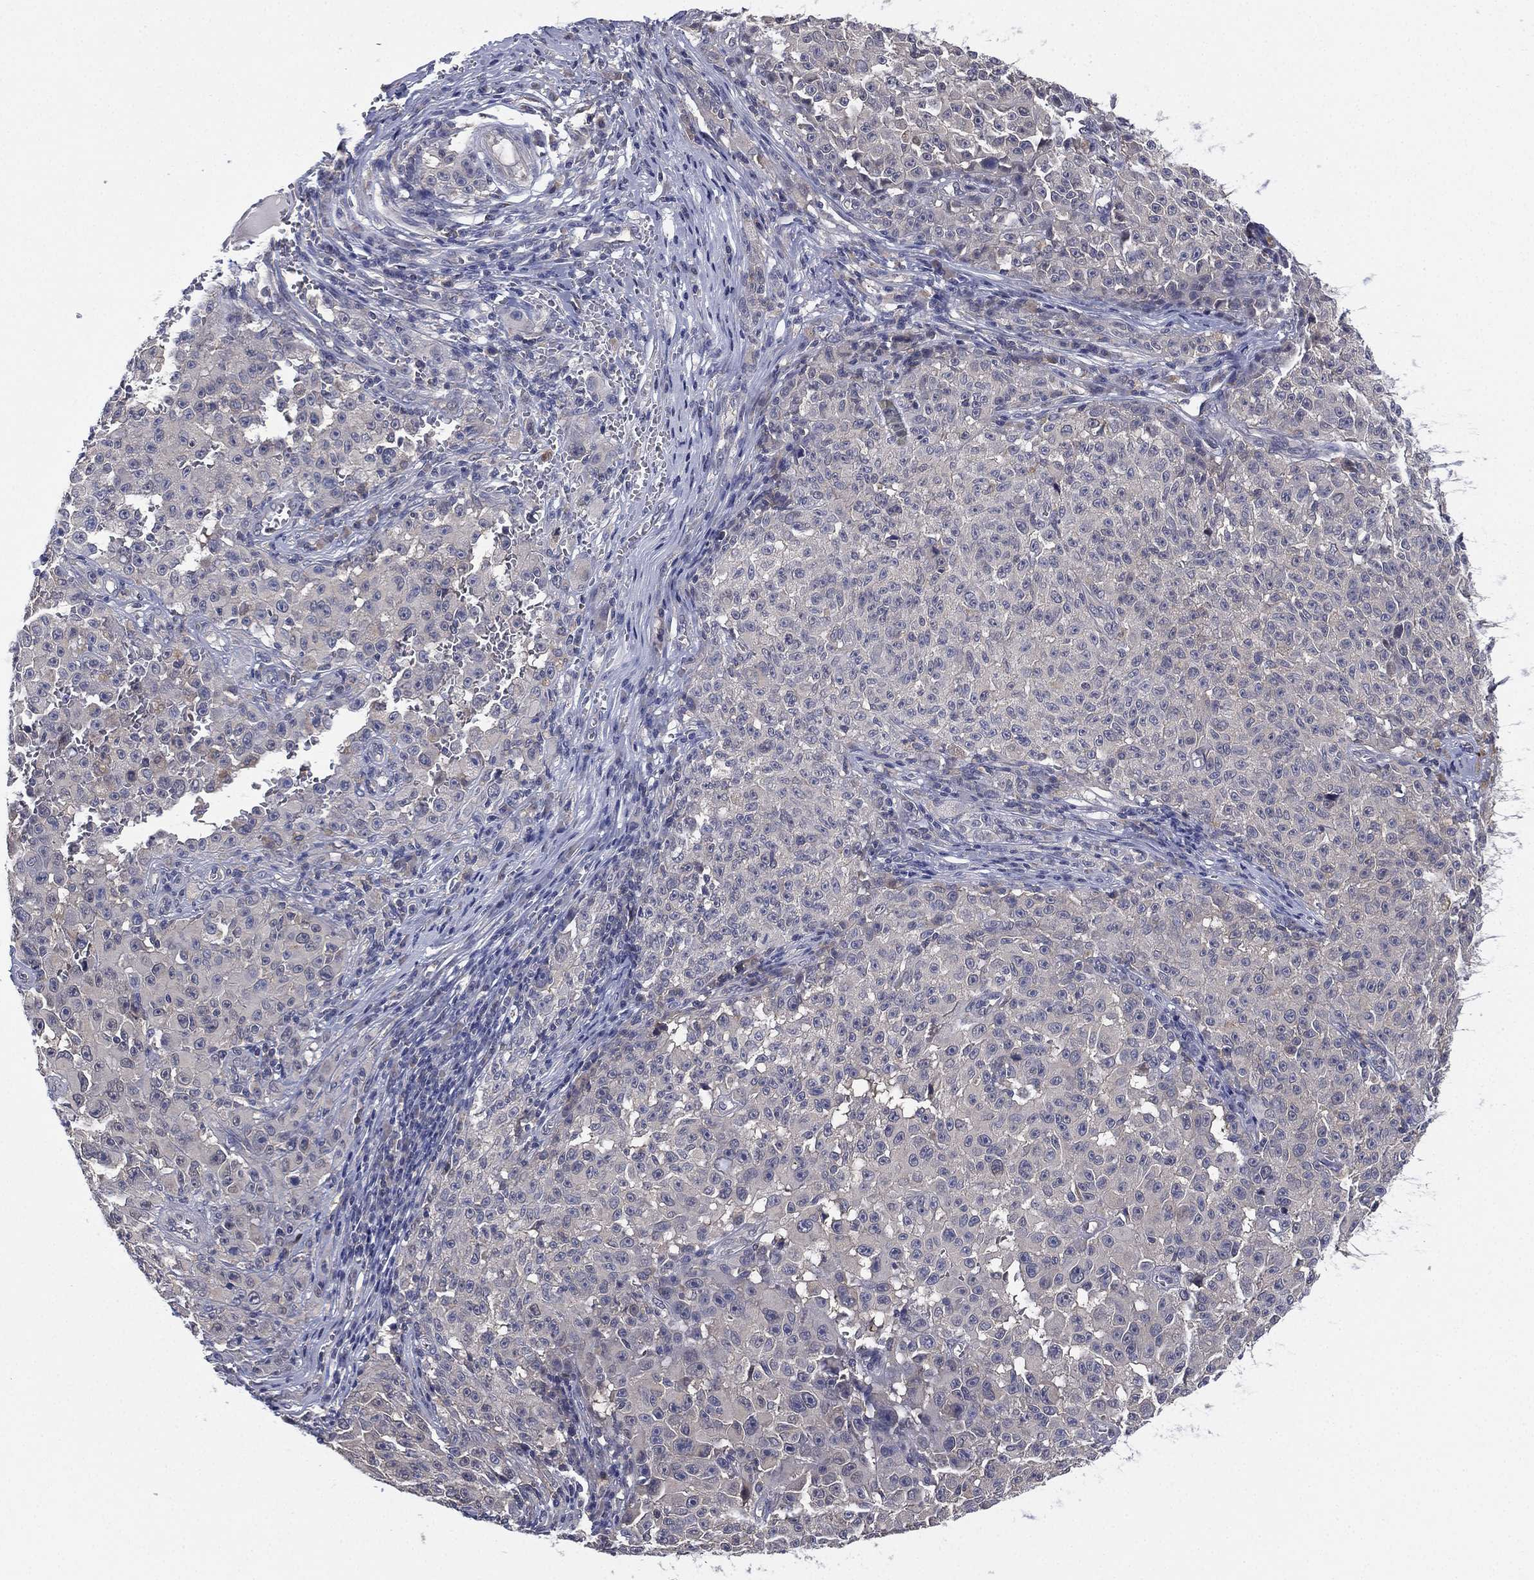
{"staining": {"intensity": "negative", "quantity": "none", "location": "none"}, "tissue": "melanoma", "cell_type": "Tumor cells", "image_type": "cancer", "snomed": [{"axis": "morphology", "description": "Malignant melanoma, NOS"}, {"axis": "topography", "description": "Skin"}], "caption": "Immunohistochemical staining of human melanoma exhibits no significant expression in tumor cells.", "gene": "MPP7", "patient": {"sex": "female", "age": 82}}